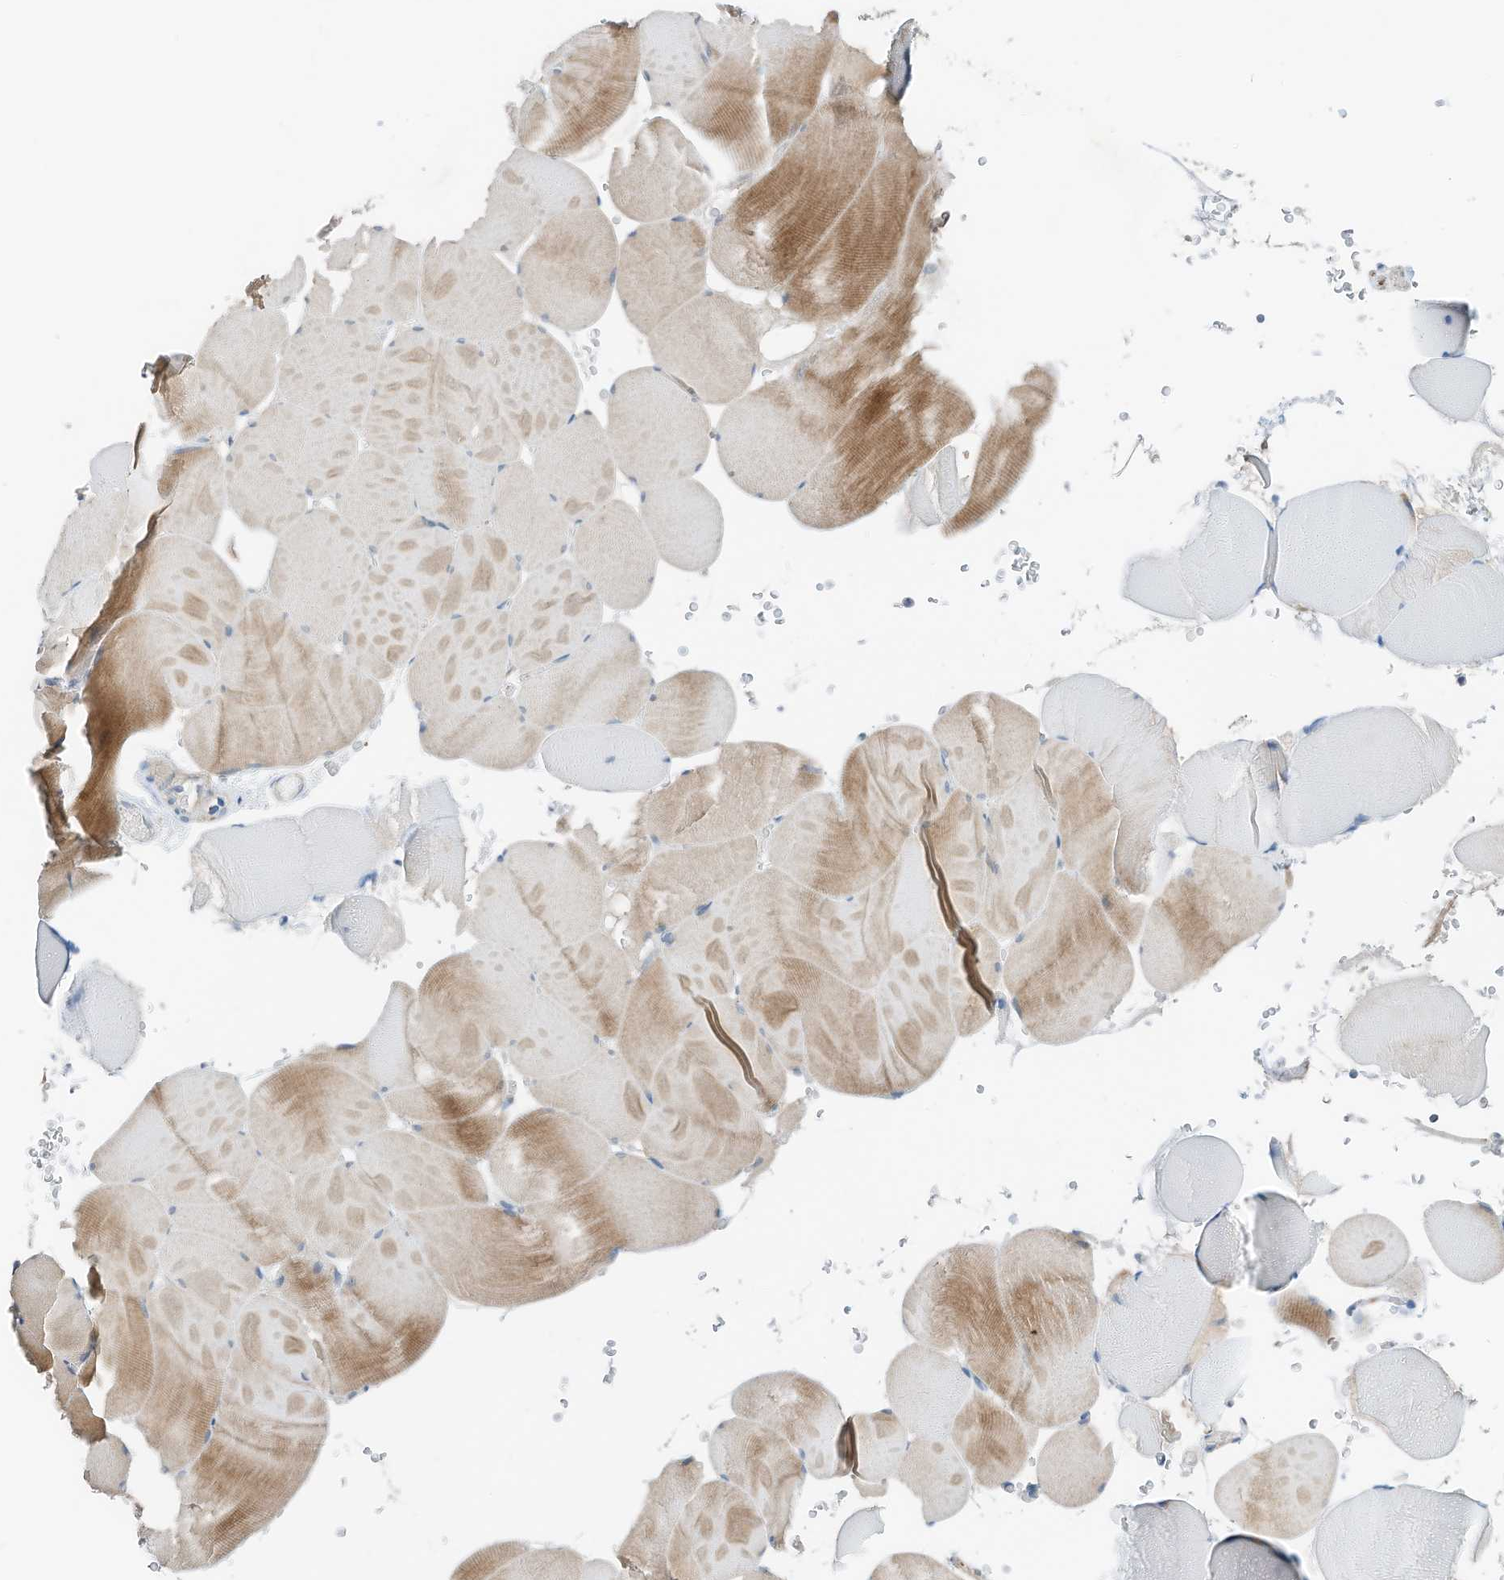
{"staining": {"intensity": "moderate", "quantity": "25%-75%", "location": "cytoplasmic/membranous"}, "tissue": "skeletal muscle", "cell_type": "Myocytes", "image_type": "normal", "snomed": [{"axis": "morphology", "description": "Normal tissue, NOS"}, {"axis": "topography", "description": "Skeletal muscle"}], "caption": "Human skeletal muscle stained with a brown dye displays moderate cytoplasmic/membranous positive positivity in approximately 25%-75% of myocytes.", "gene": "RMND1", "patient": {"sex": "male", "age": 62}}